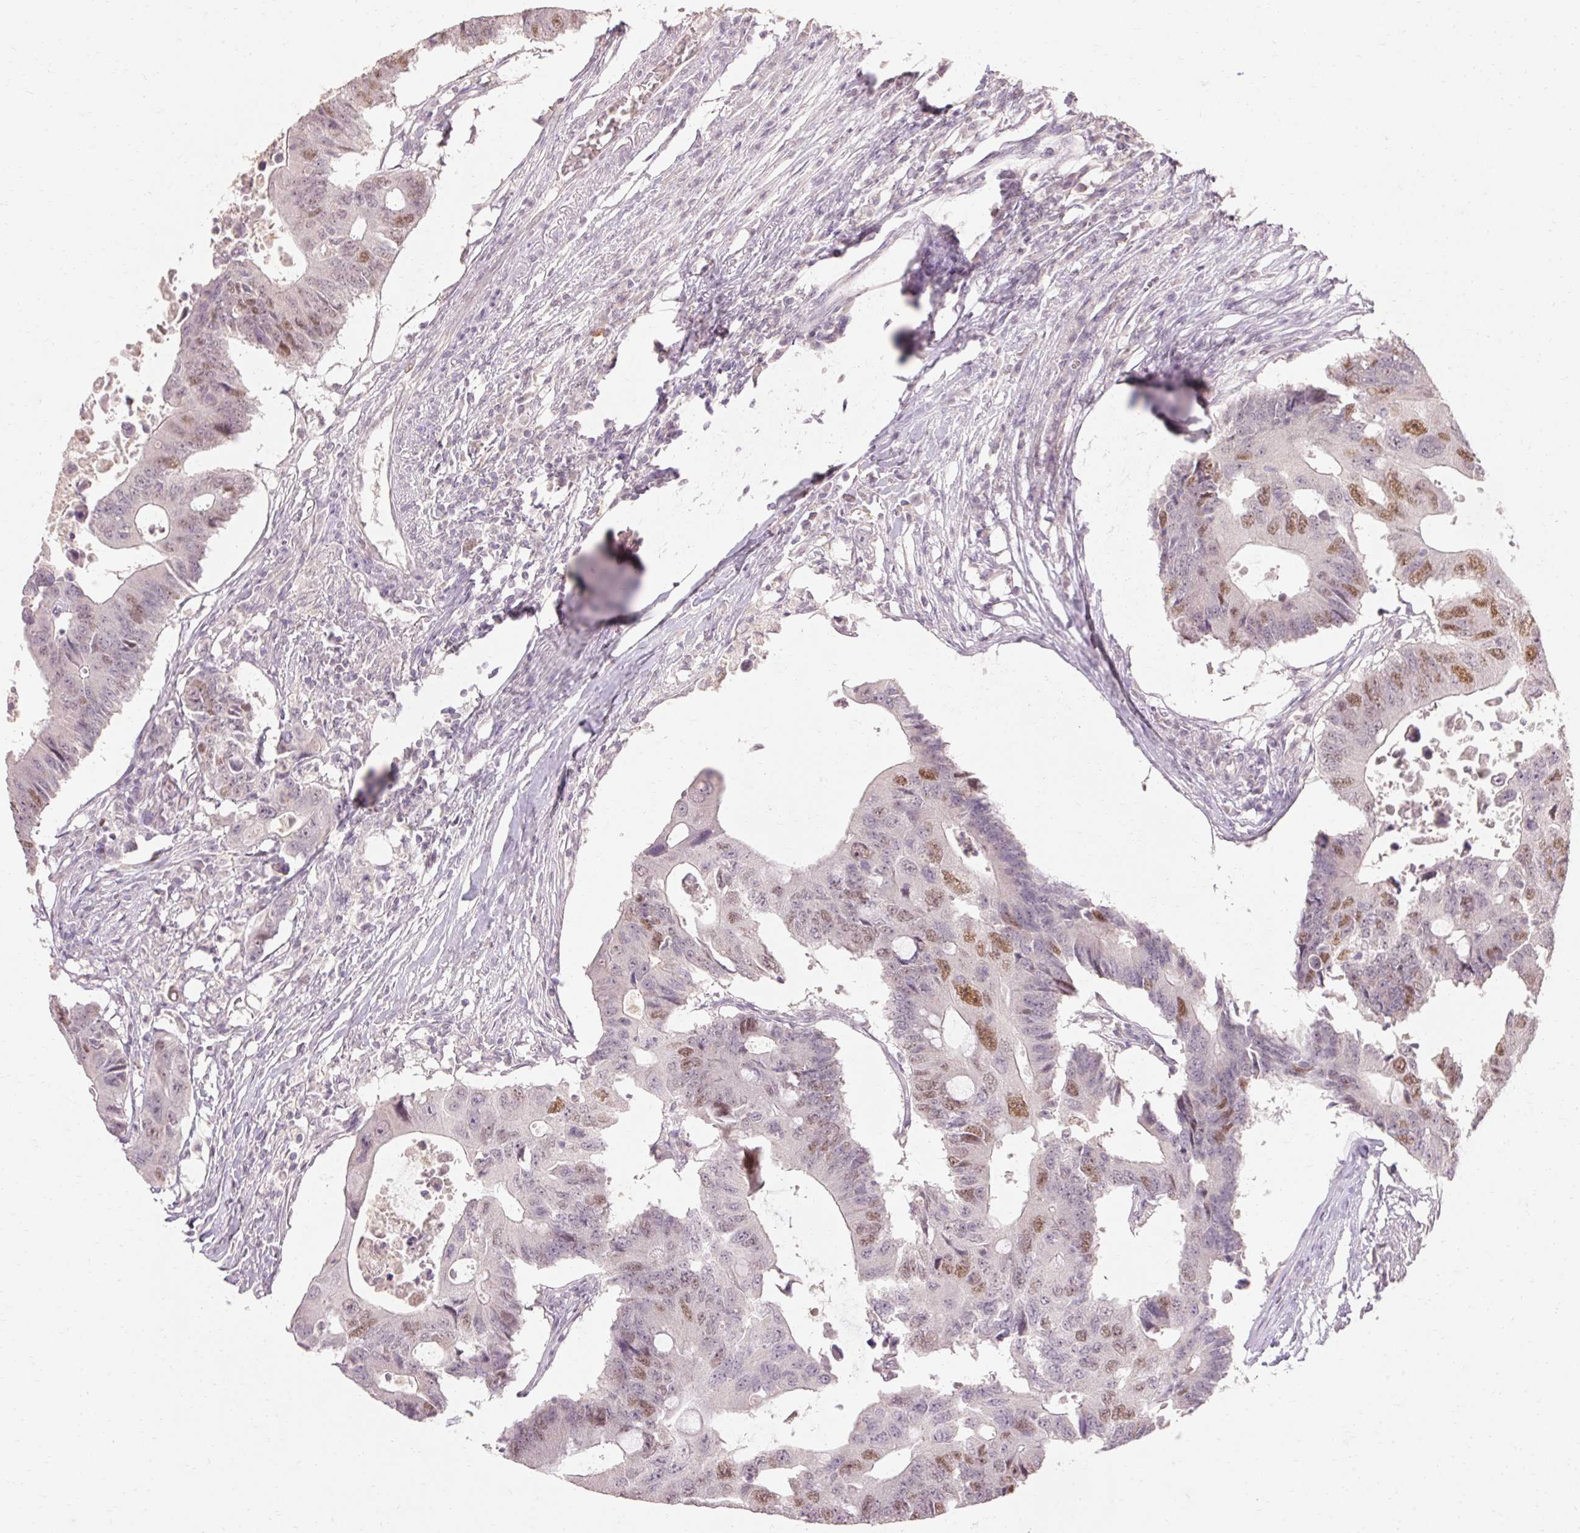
{"staining": {"intensity": "moderate", "quantity": "<25%", "location": "nuclear"}, "tissue": "colorectal cancer", "cell_type": "Tumor cells", "image_type": "cancer", "snomed": [{"axis": "morphology", "description": "Adenocarcinoma, NOS"}, {"axis": "topography", "description": "Colon"}], "caption": "Tumor cells demonstrate low levels of moderate nuclear staining in approximately <25% of cells in colorectal cancer (adenocarcinoma).", "gene": "SKP2", "patient": {"sex": "male", "age": 71}}